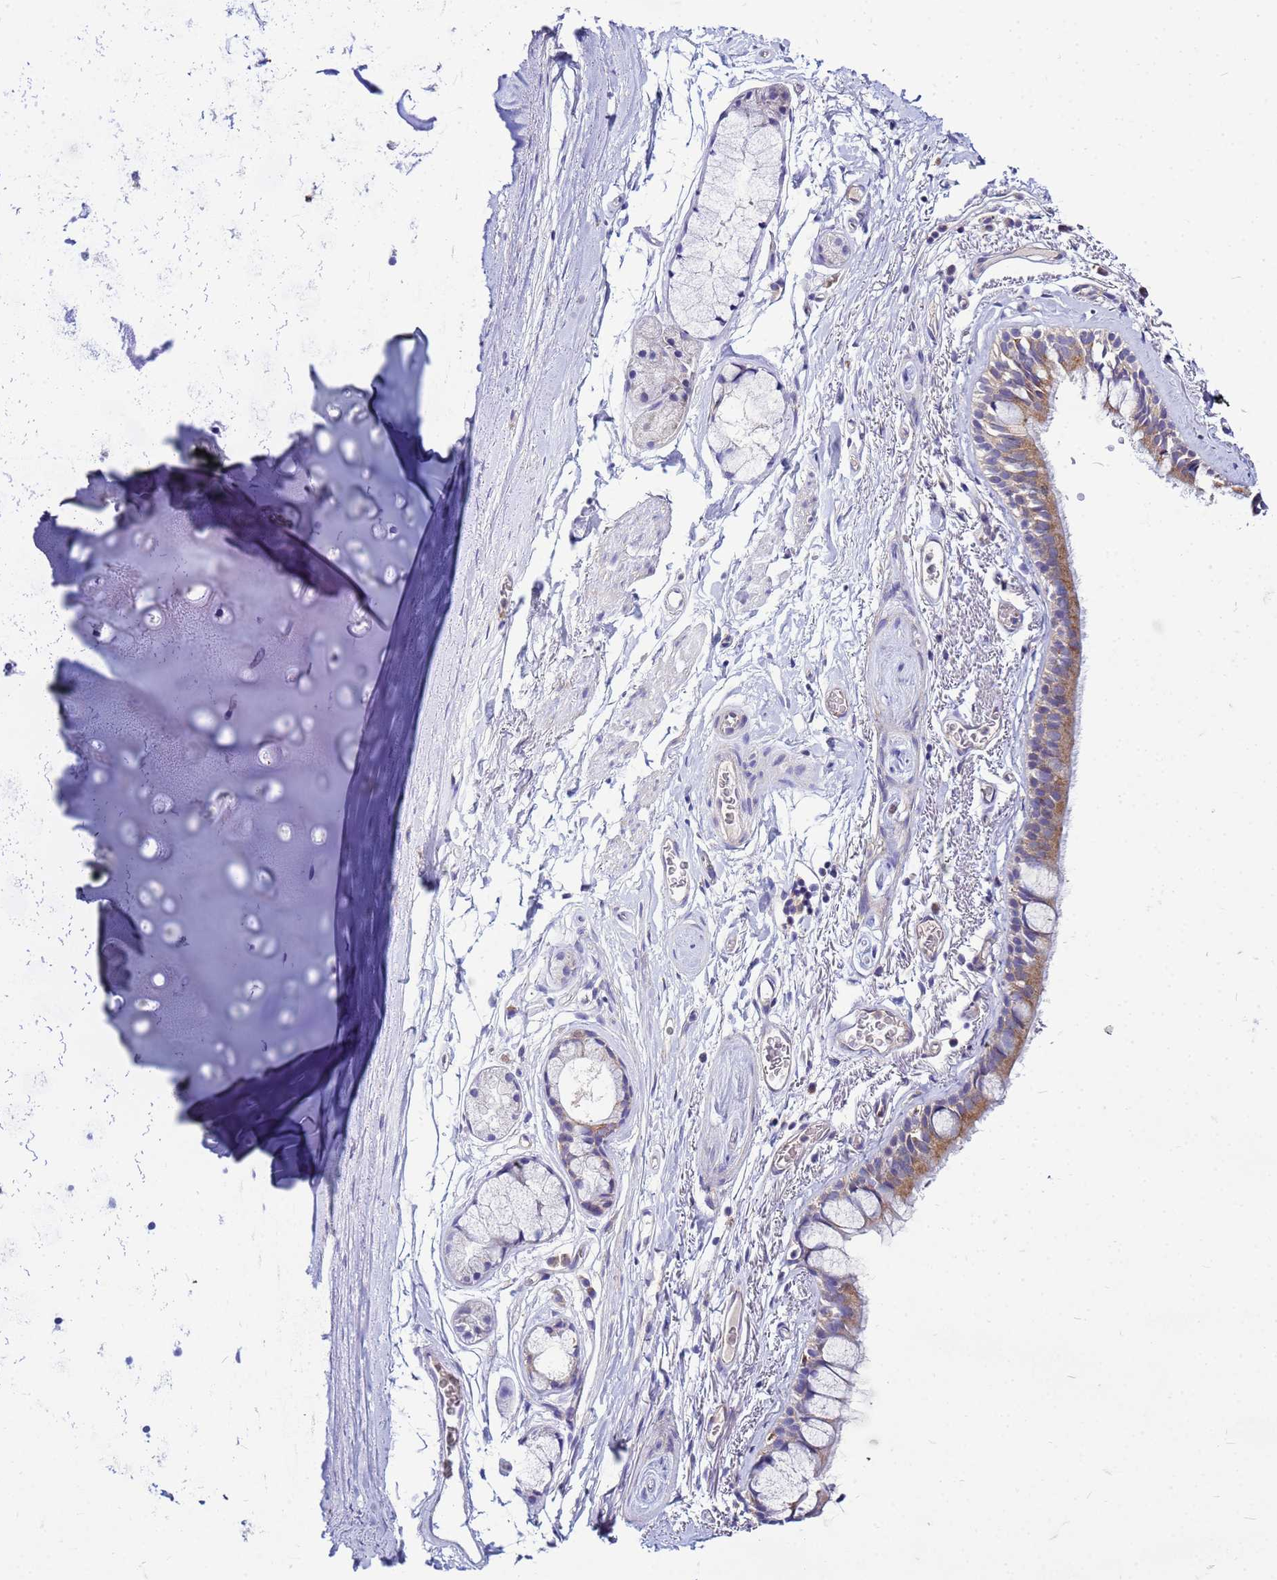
{"staining": {"intensity": "negative", "quantity": "none", "location": "none"}, "tissue": "adipose tissue", "cell_type": "Adipocytes", "image_type": "normal", "snomed": [{"axis": "morphology", "description": "Normal tissue, NOS"}, {"axis": "topography", "description": "Lymph node"}, {"axis": "topography", "description": "Bronchus"}], "caption": "Normal adipose tissue was stained to show a protein in brown. There is no significant staining in adipocytes. (DAB (3,3'-diaminobenzidine) IHC, high magnification).", "gene": "PKD1", "patient": {"sex": "male", "age": 63}}